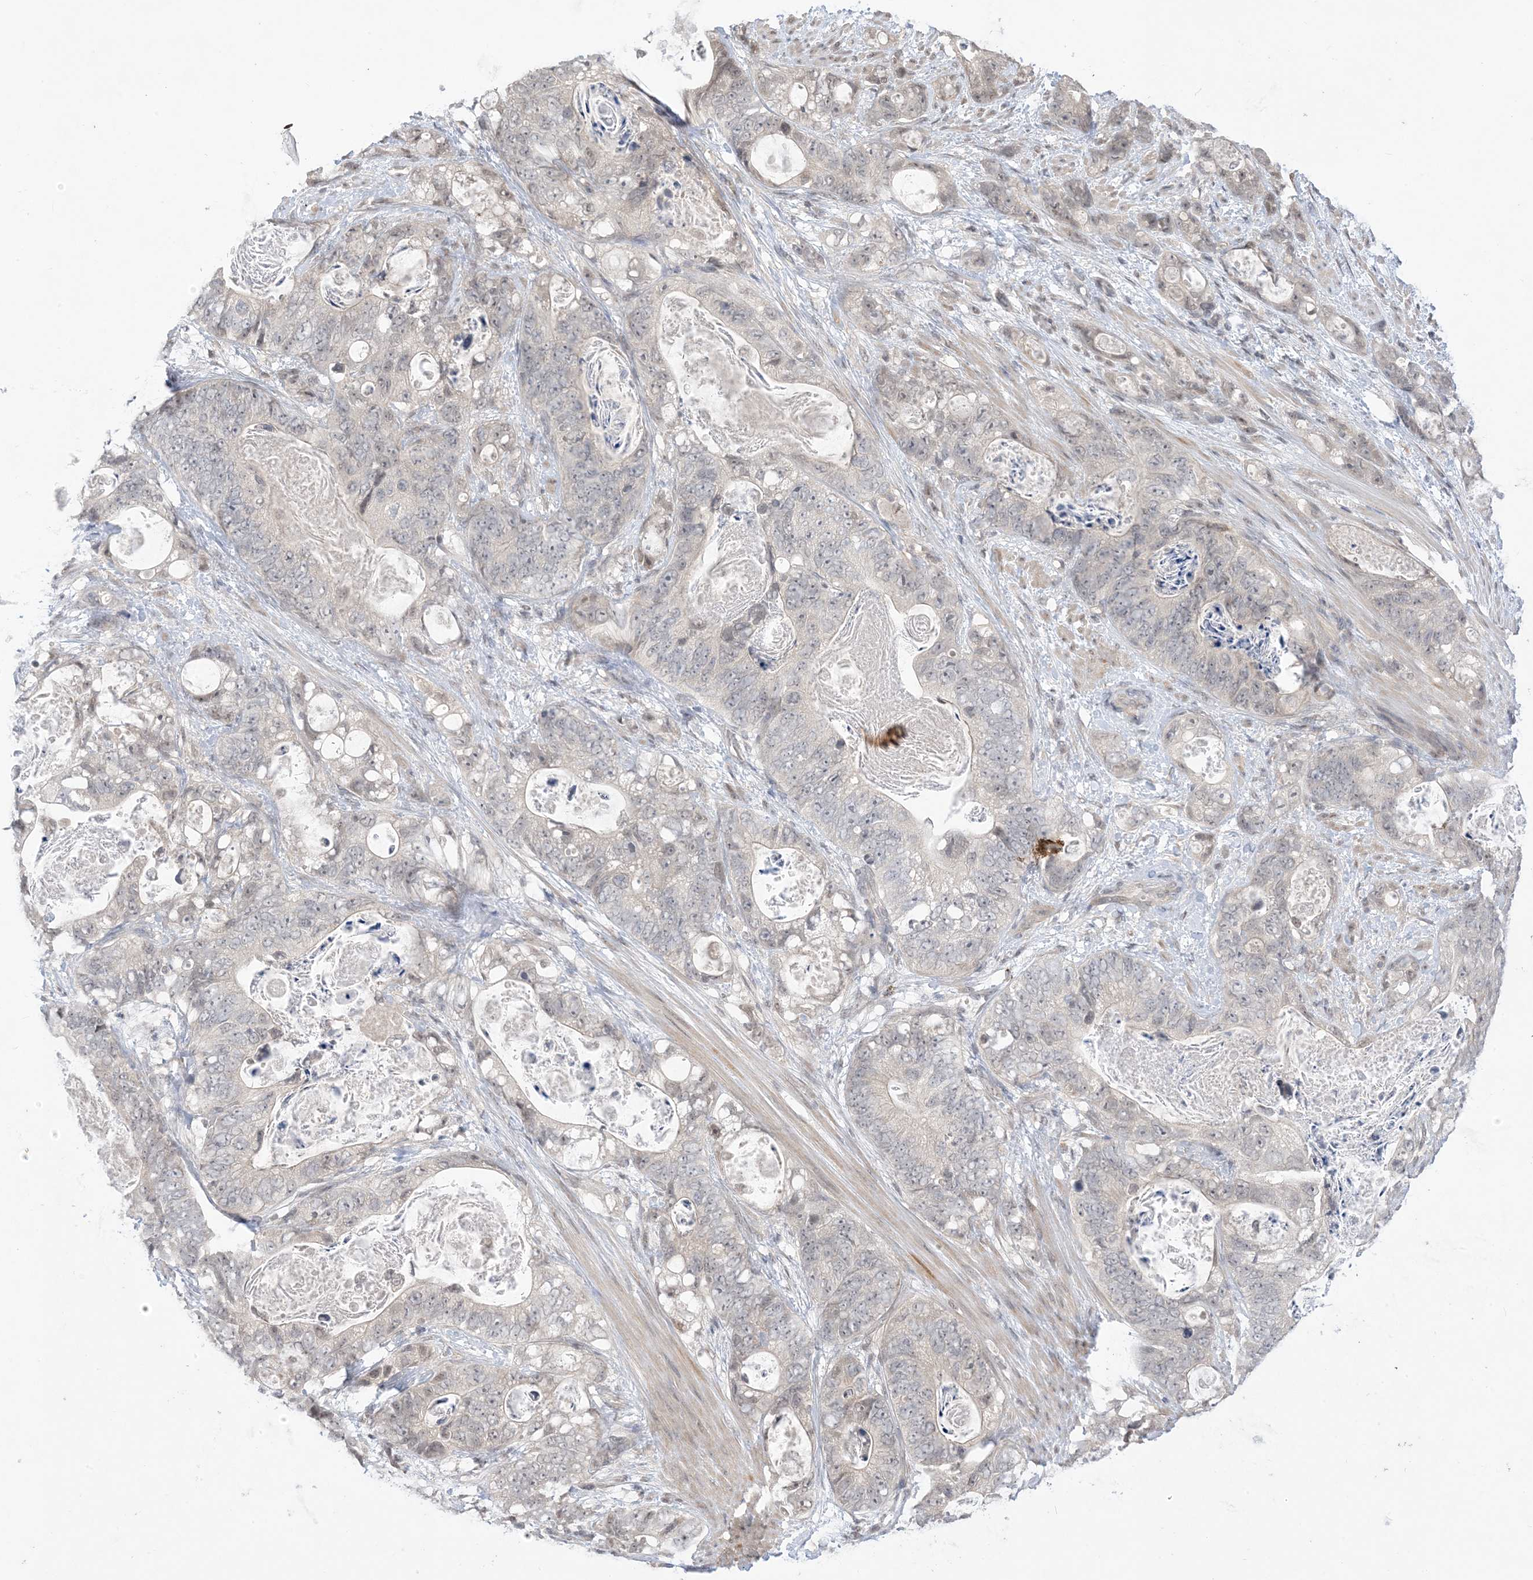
{"staining": {"intensity": "negative", "quantity": "none", "location": "none"}, "tissue": "stomach cancer", "cell_type": "Tumor cells", "image_type": "cancer", "snomed": [{"axis": "morphology", "description": "Normal tissue, NOS"}, {"axis": "morphology", "description": "Adenocarcinoma, NOS"}, {"axis": "topography", "description": "Stomach"}], "caption": "Immunohistochemistry (IHC) photomicrograph of neoplastic tissue: human stomach cancer stained with DAB displays no significant protein expression in tumor cells. (IHC, brightfield microscopy, high magnification).", "gene": "RANBP9", "patient": {"sex": "female", "age": 89}}